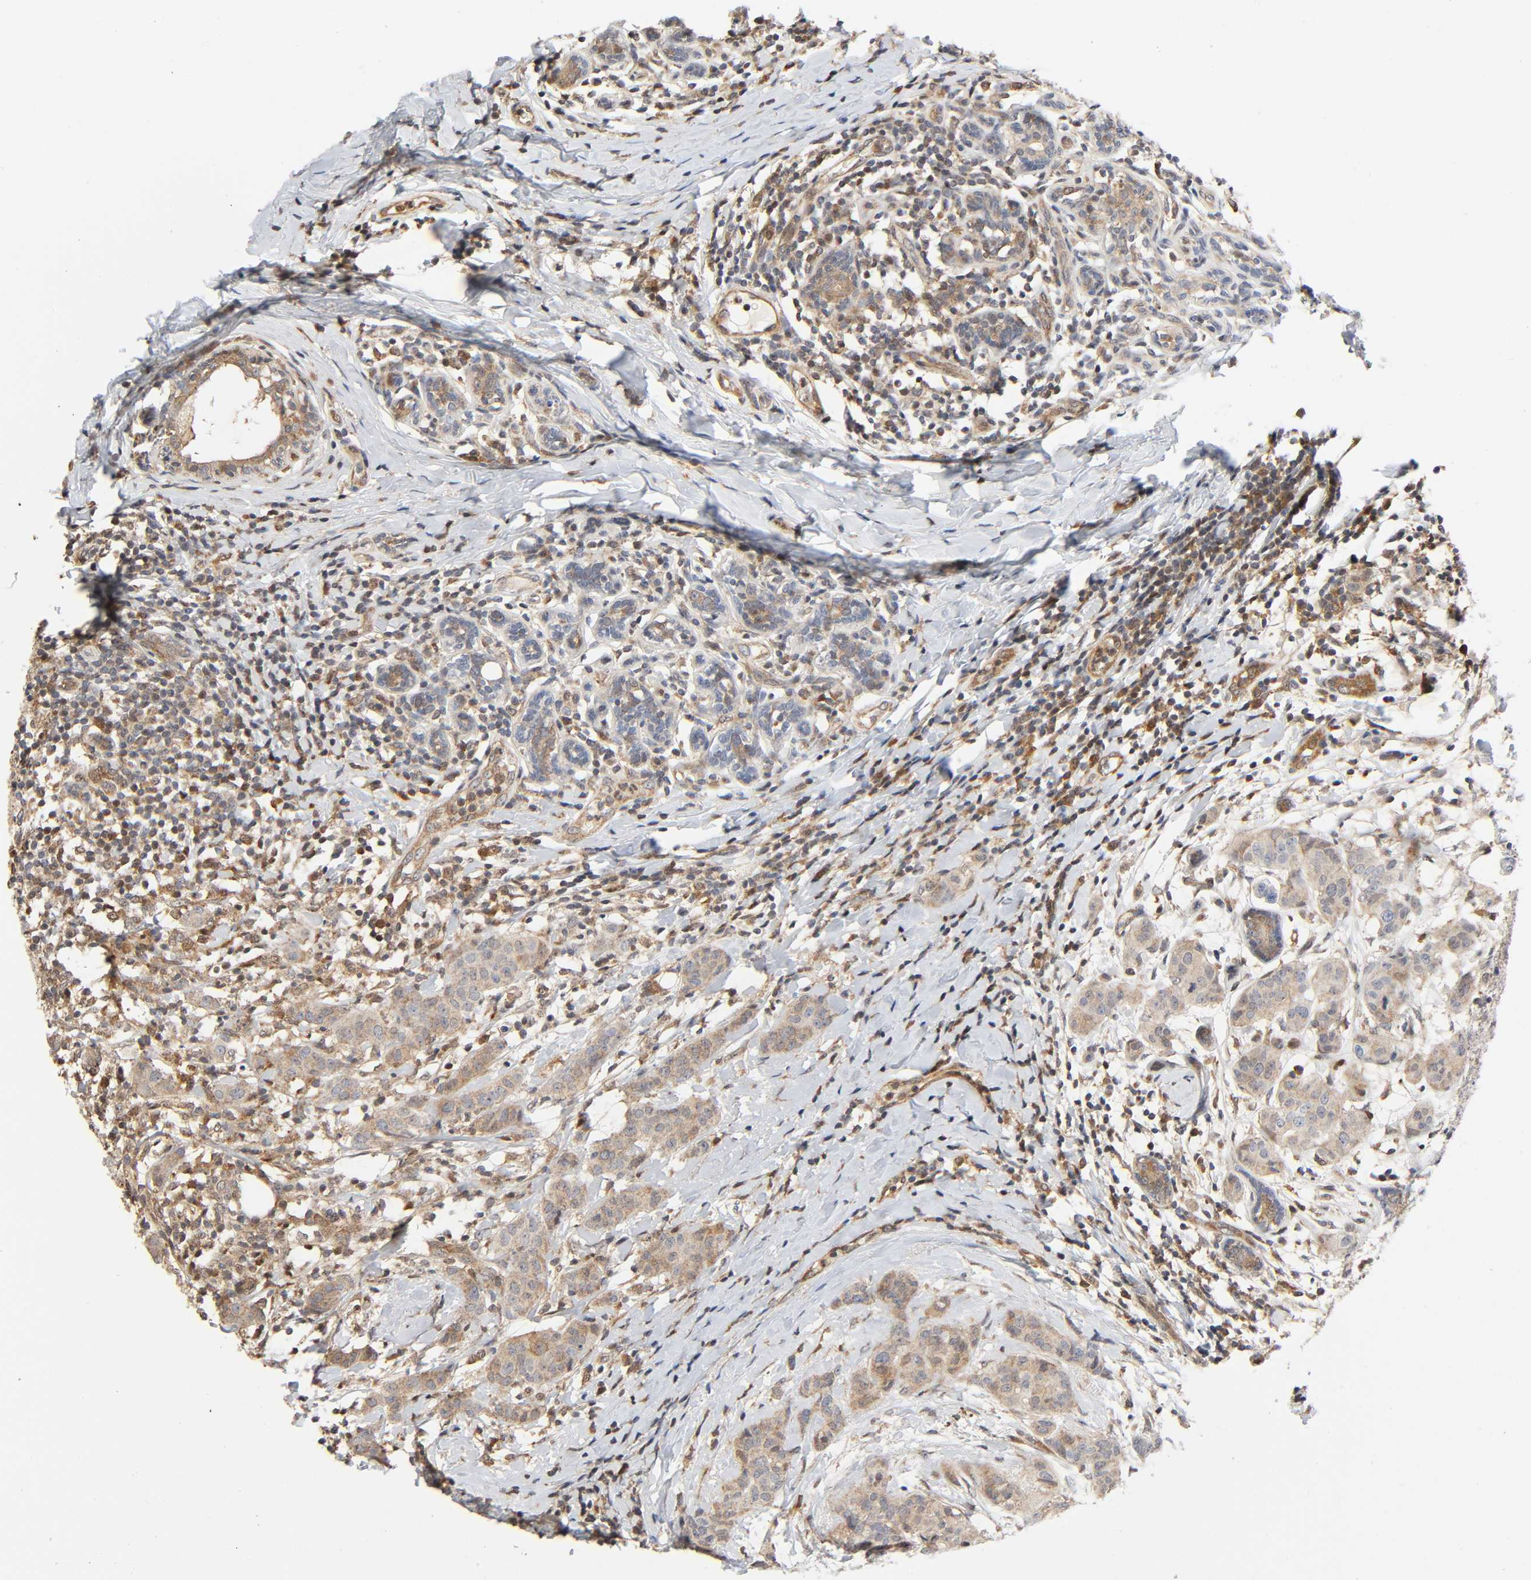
{"staining": {"intensity": "weak", "quantity": ">75%", "location": "cytoplasmic/membranous"}, "tissue": "breast cancer", "cell_type": "Tumor cells", "image_type": "cancer", "snomed": [{"axis": "morphology", "description": "Duct carcinoma"}, {"axis": "topography", "description": "Breast"}], "caption": "A high-resolution histopathology image shows immunohistochemistry staining of breast cancer (invasive ductal carcinoma), which displays weak cytoplasmic/membranous expression in approximately >75% of tumor cells.", "gene": "CASP9", "patient": {"sex": "female", "age": 40}}